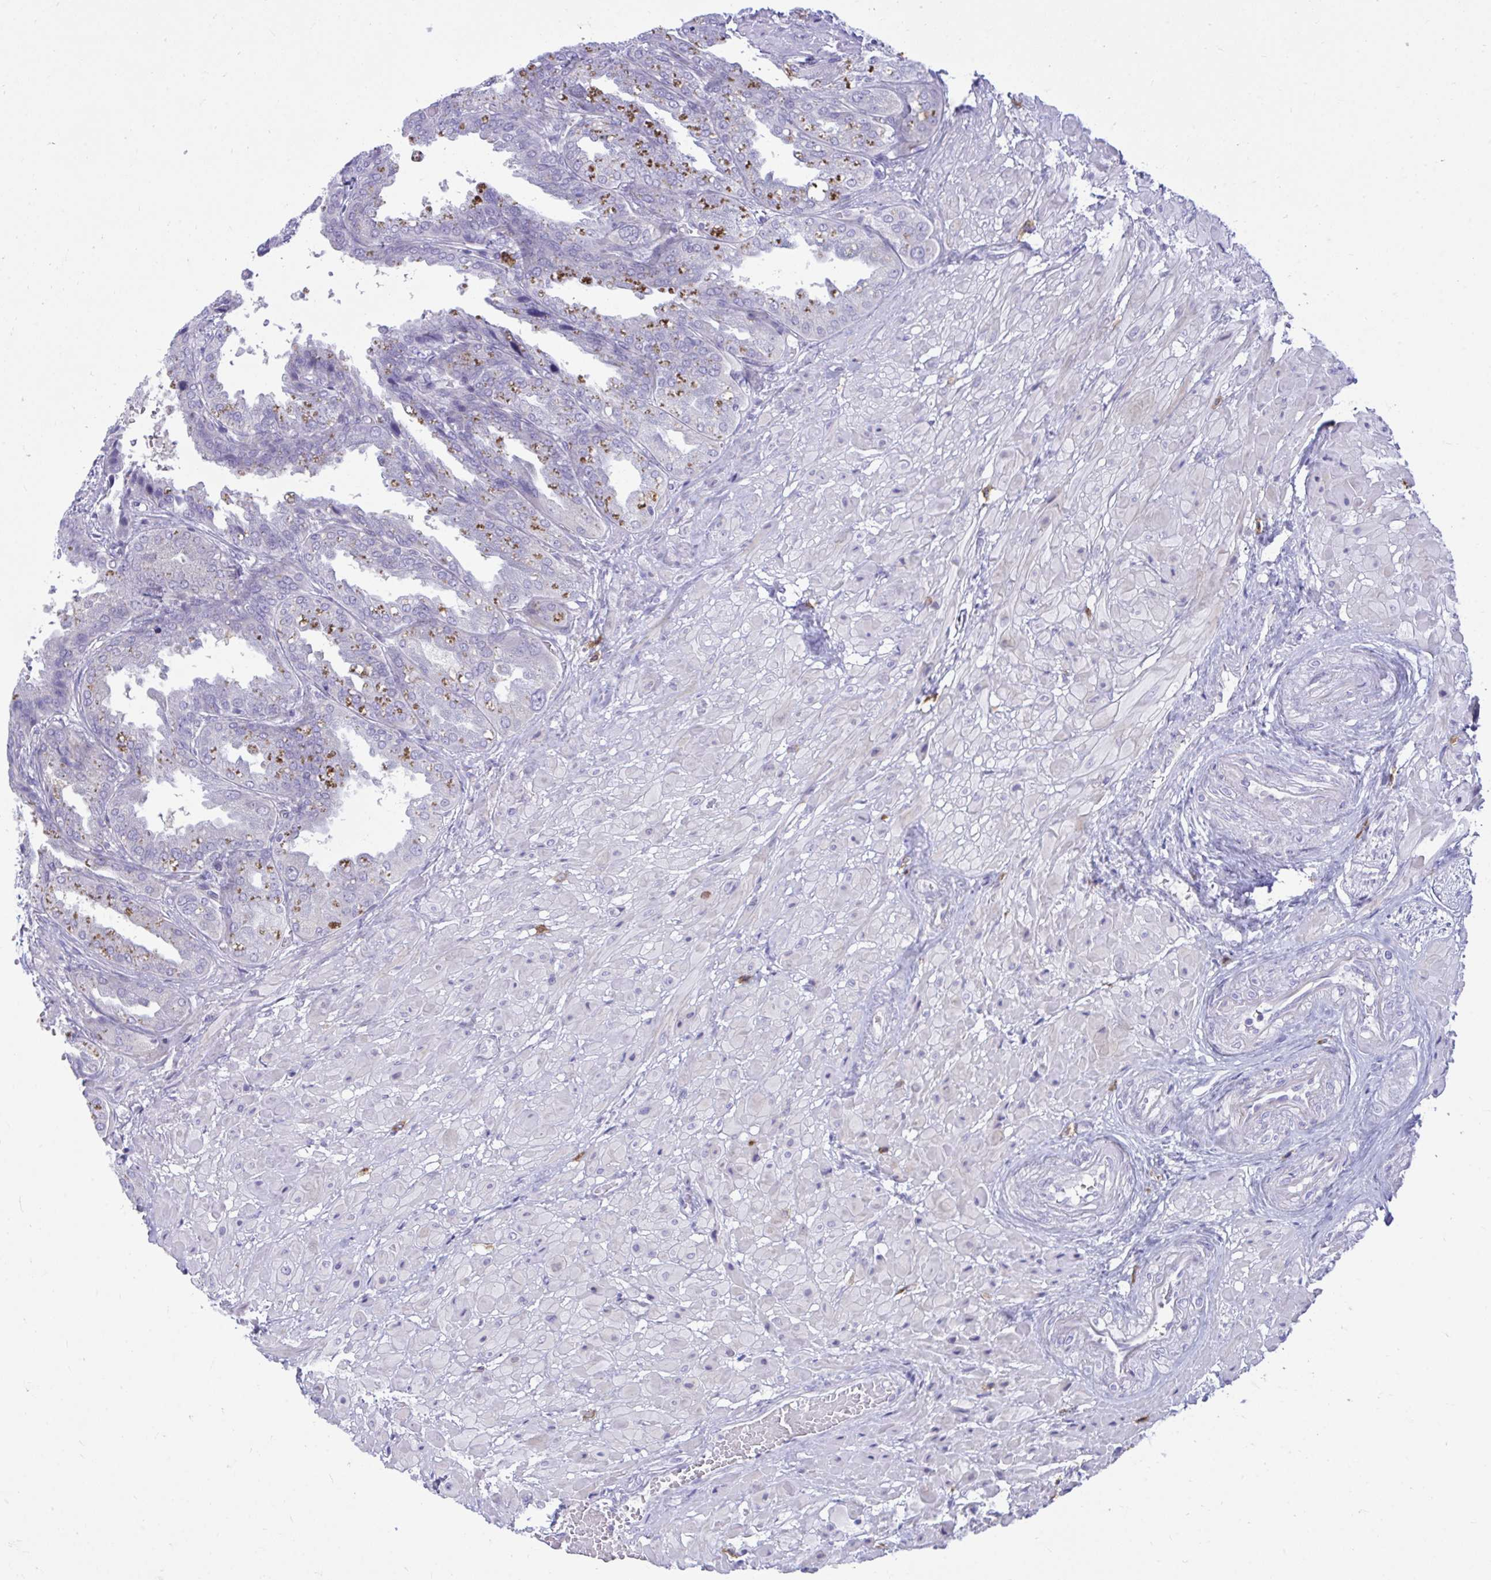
{"staining": {"intensity": "moderate", "quantity": "<25%", "location": "cytoplasmic/membranous"}, "tissue": "seminal vesicle", "cell_type": "Glandular cells", "image_type": "normal", "snomed": [{"axis": "morphology", "description": "Normal tissue, NOS"}, {"axis": "topography", "description": "Seminal veicle"}], "caption": "Seminal vesicle was stained to show a protein in brown. There is low levels of moderate cytoplasmic/membranous positivity in about <25% of glandular cells. (DAB (3,3'-diaminobenzidine) IHC with brightfield microscopy, high magnification).", "gene": "MED9", "patient": {"sex": "male", "age": 55}}